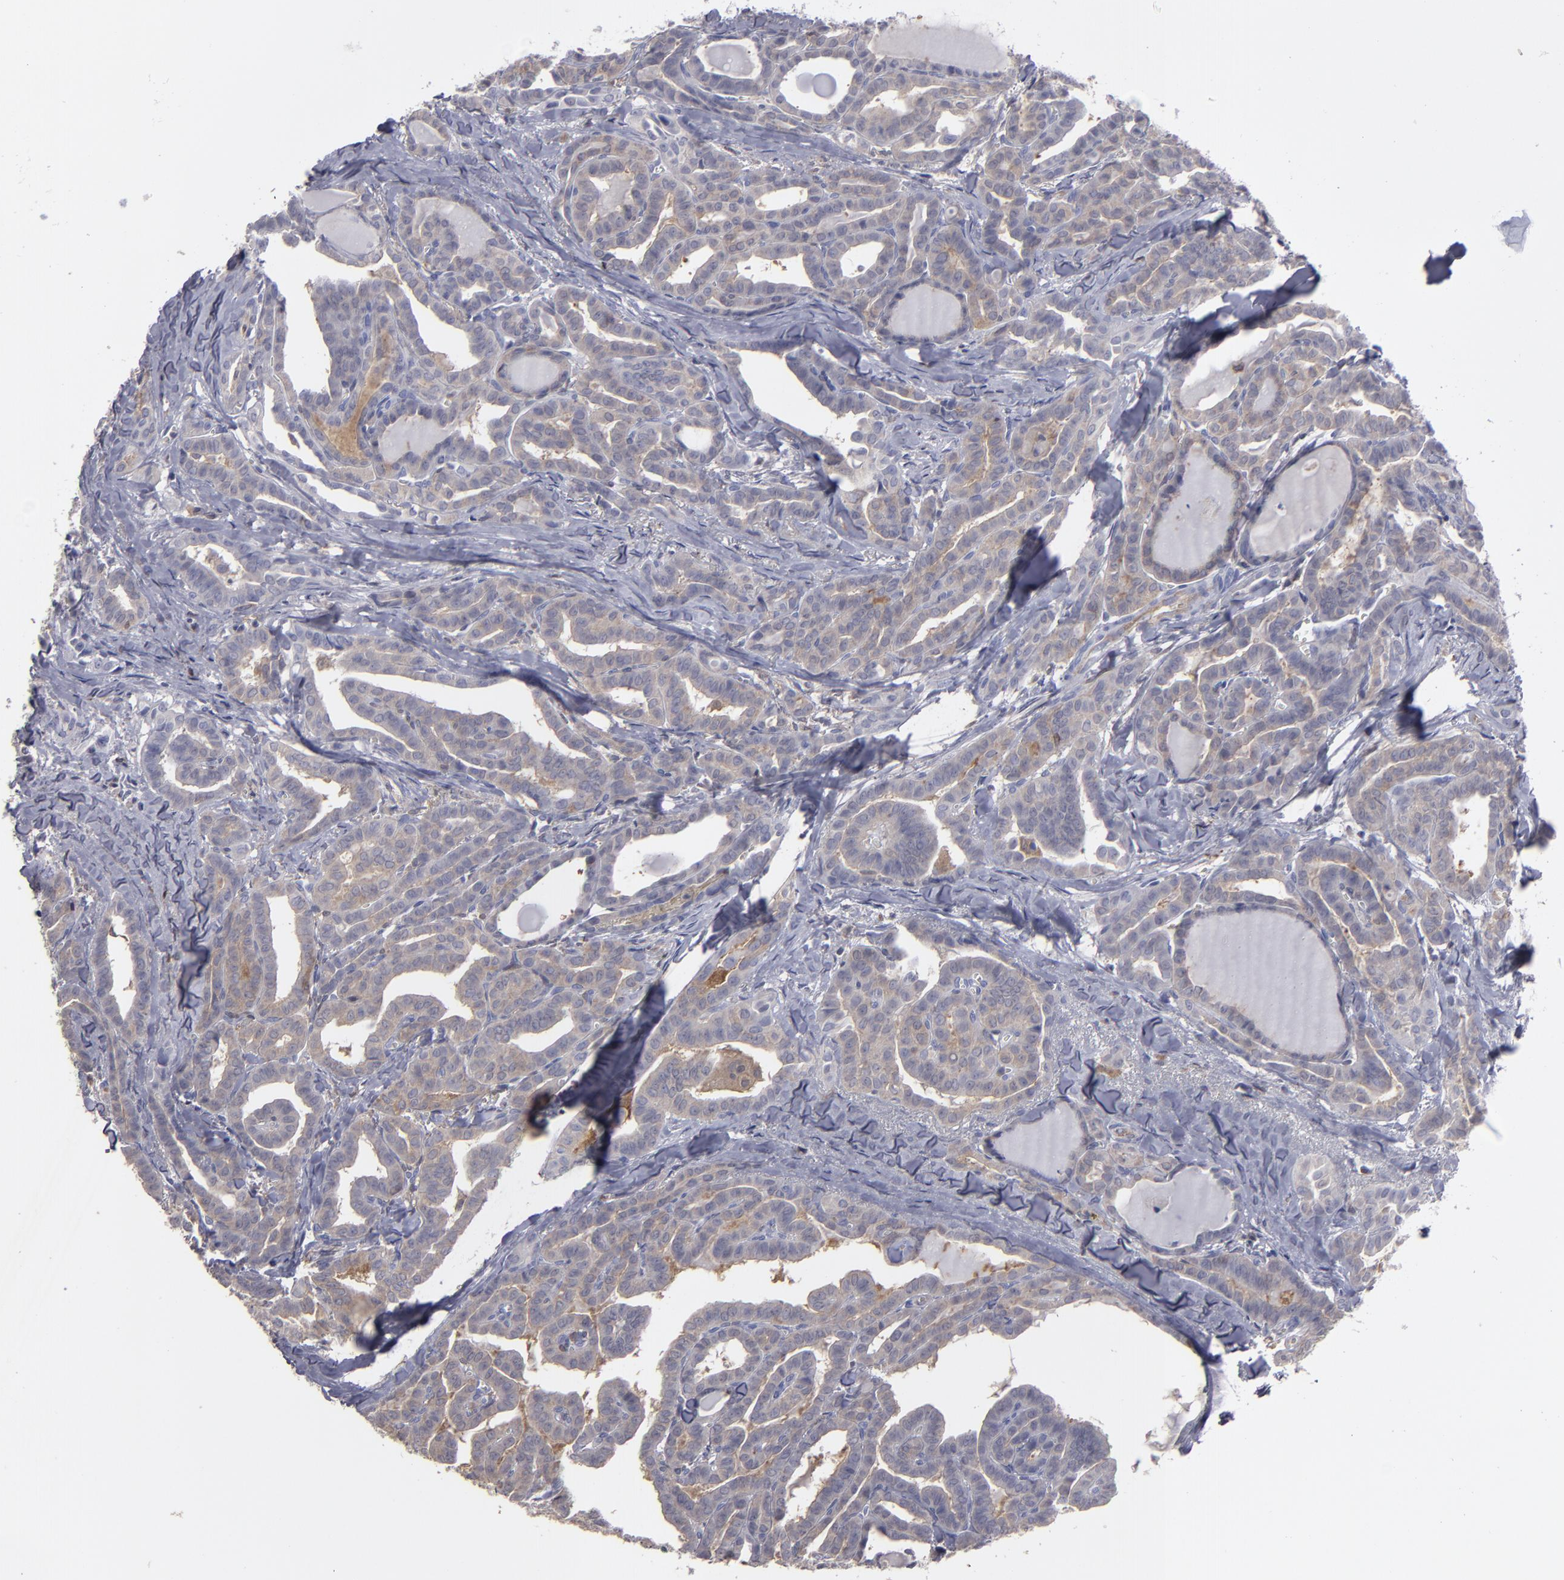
{"staining": {"intensity": "weak", "quantity": "25%-75%", "location": "cytoplasmic/membranous"}, "tissue": "thyroid cancer", "cell_type": "Tumor cells", "image_type": "cancer", "snomed": [{"axis": "morphology", "description": "Carcinoma, NOS"}, {"axis": "topography", "description": "Thyroid gland"}], "caption": "Tumor cells exhibit weak cytoplasmic/membranous staining in about 25%-75% of cells in thyroid cancer.", "gene": "SEMA3G", "patient": {"sex": "female", "age": 91}}